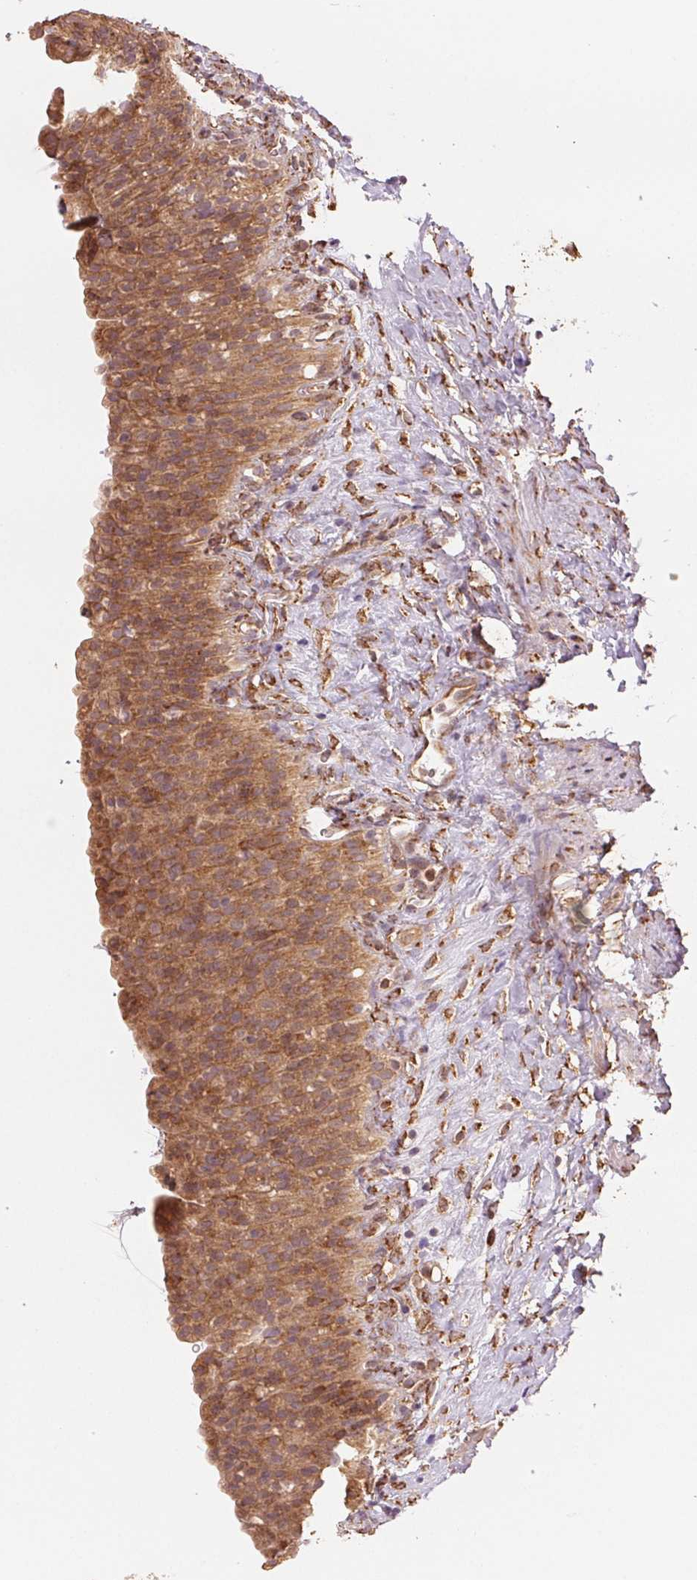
{"staining": {"intensity": "moderate", "quantity": ">75%", "location": "cytoplasmic/membranous"}, "tissue": "urinary bladder", "cell_type": "Urothelial cells", "image_type": "normal", "snomed": [{"axis": "morphology", "description": "Normal tissue, NOS"}, {"axis": "topography", "description": "Urinary bladder"}, {"axis": "topography", "description": "Prostate"}], "caption": "Brown immunohistochemical staining in benign human urinary bladder shows moderate cytoplasmic/membranous staining in approximately >75% of urothelial cells. (Brightfield microscopy of DAB IHC at high magnification).", "gene": "SLC20A1", "patient": {"sex": "male", "age": 76}}